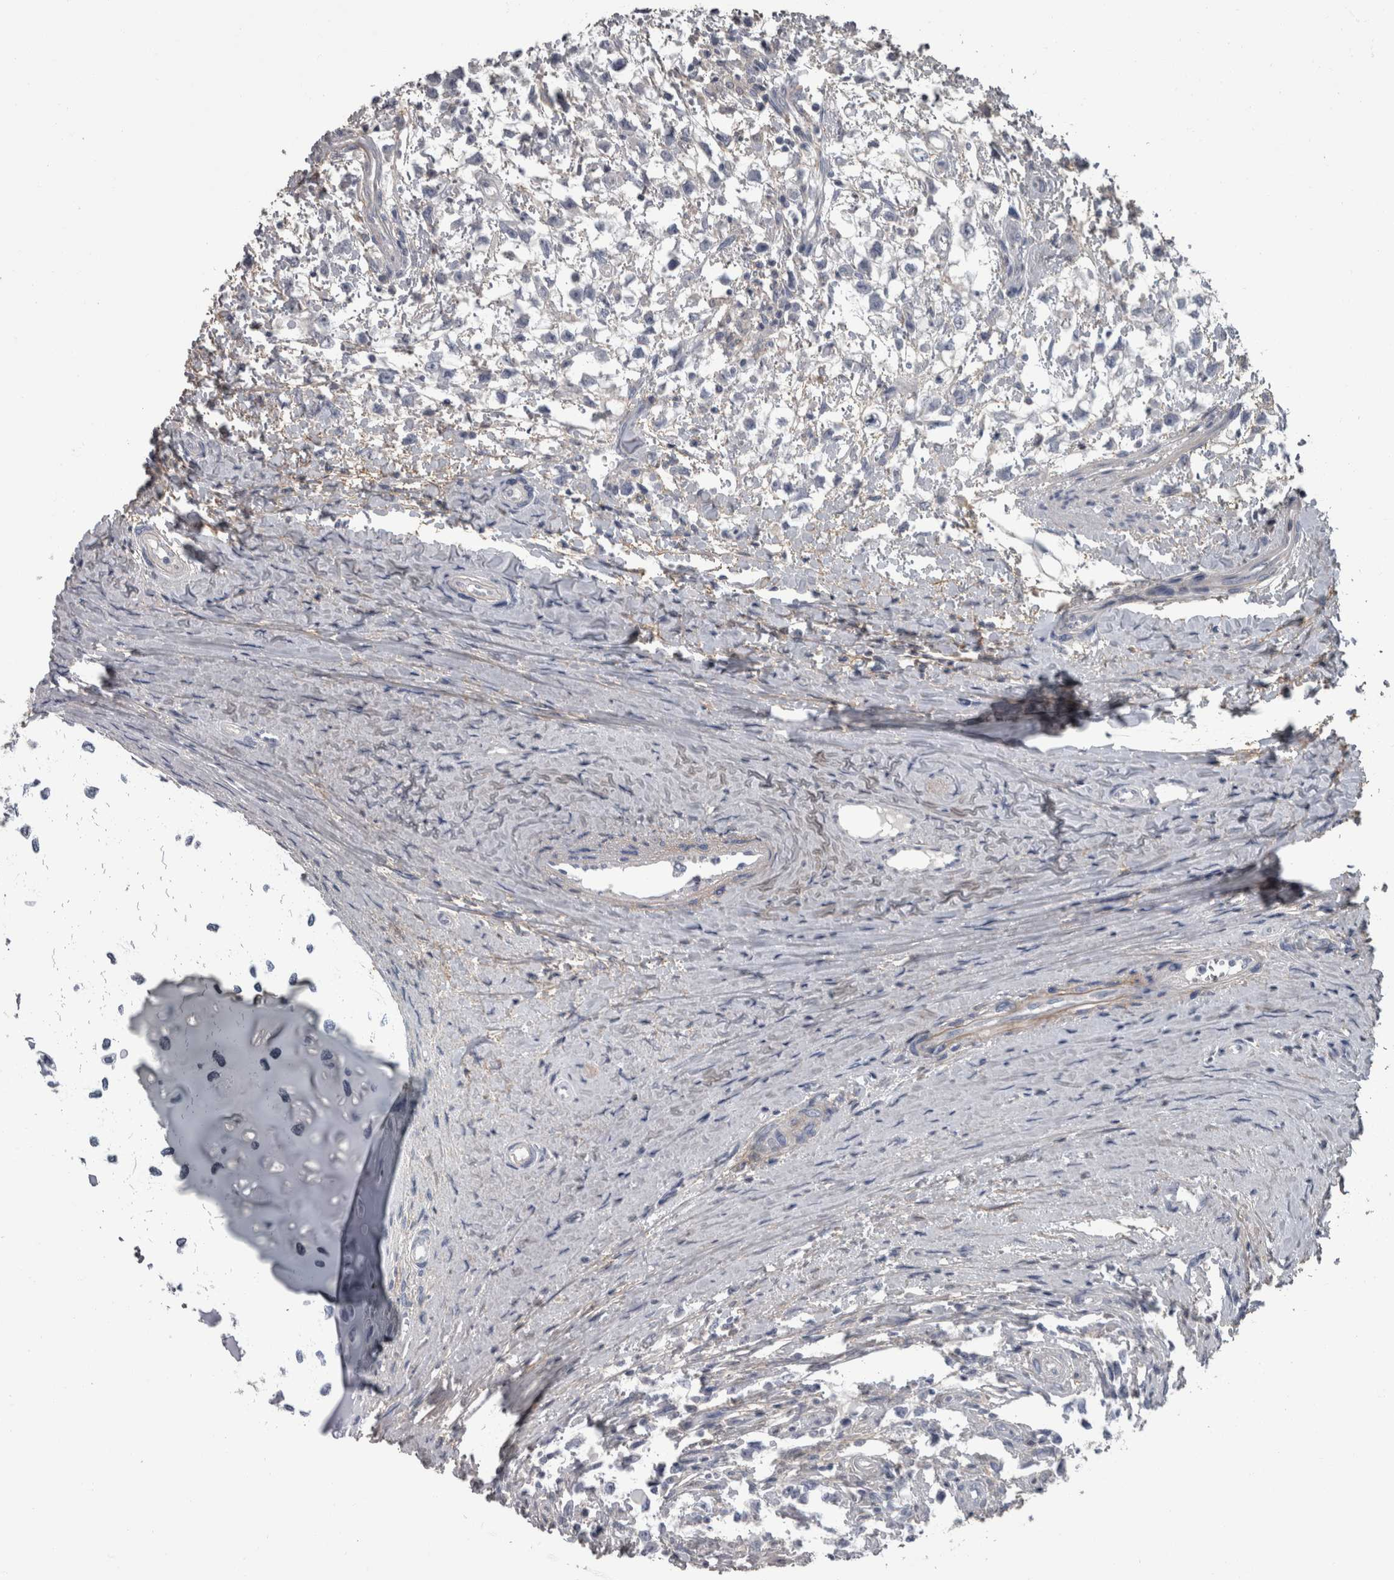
{"staining": {"intensity": "negative", "quantity": "none", "location": "none"}, "tissue": "testis cancer", "cell_type": "Tumor cells", "image_type": "cancer", "snomed": [{"axis": "morphology", "description": "Seminoma, NOS"}, {"axis": "morphology", "description": "Carcinoma, Embryonal, NOS"}, {"axis": "topography", "description": "Testis"}], "caption": "A photomicrograph of testis cancer (embryonal carcinoma) stained for a protein reveals no brown staining in tumor cells.", "gene": "EFEMP2", "patient": {"sex": "male", "age": 51}}